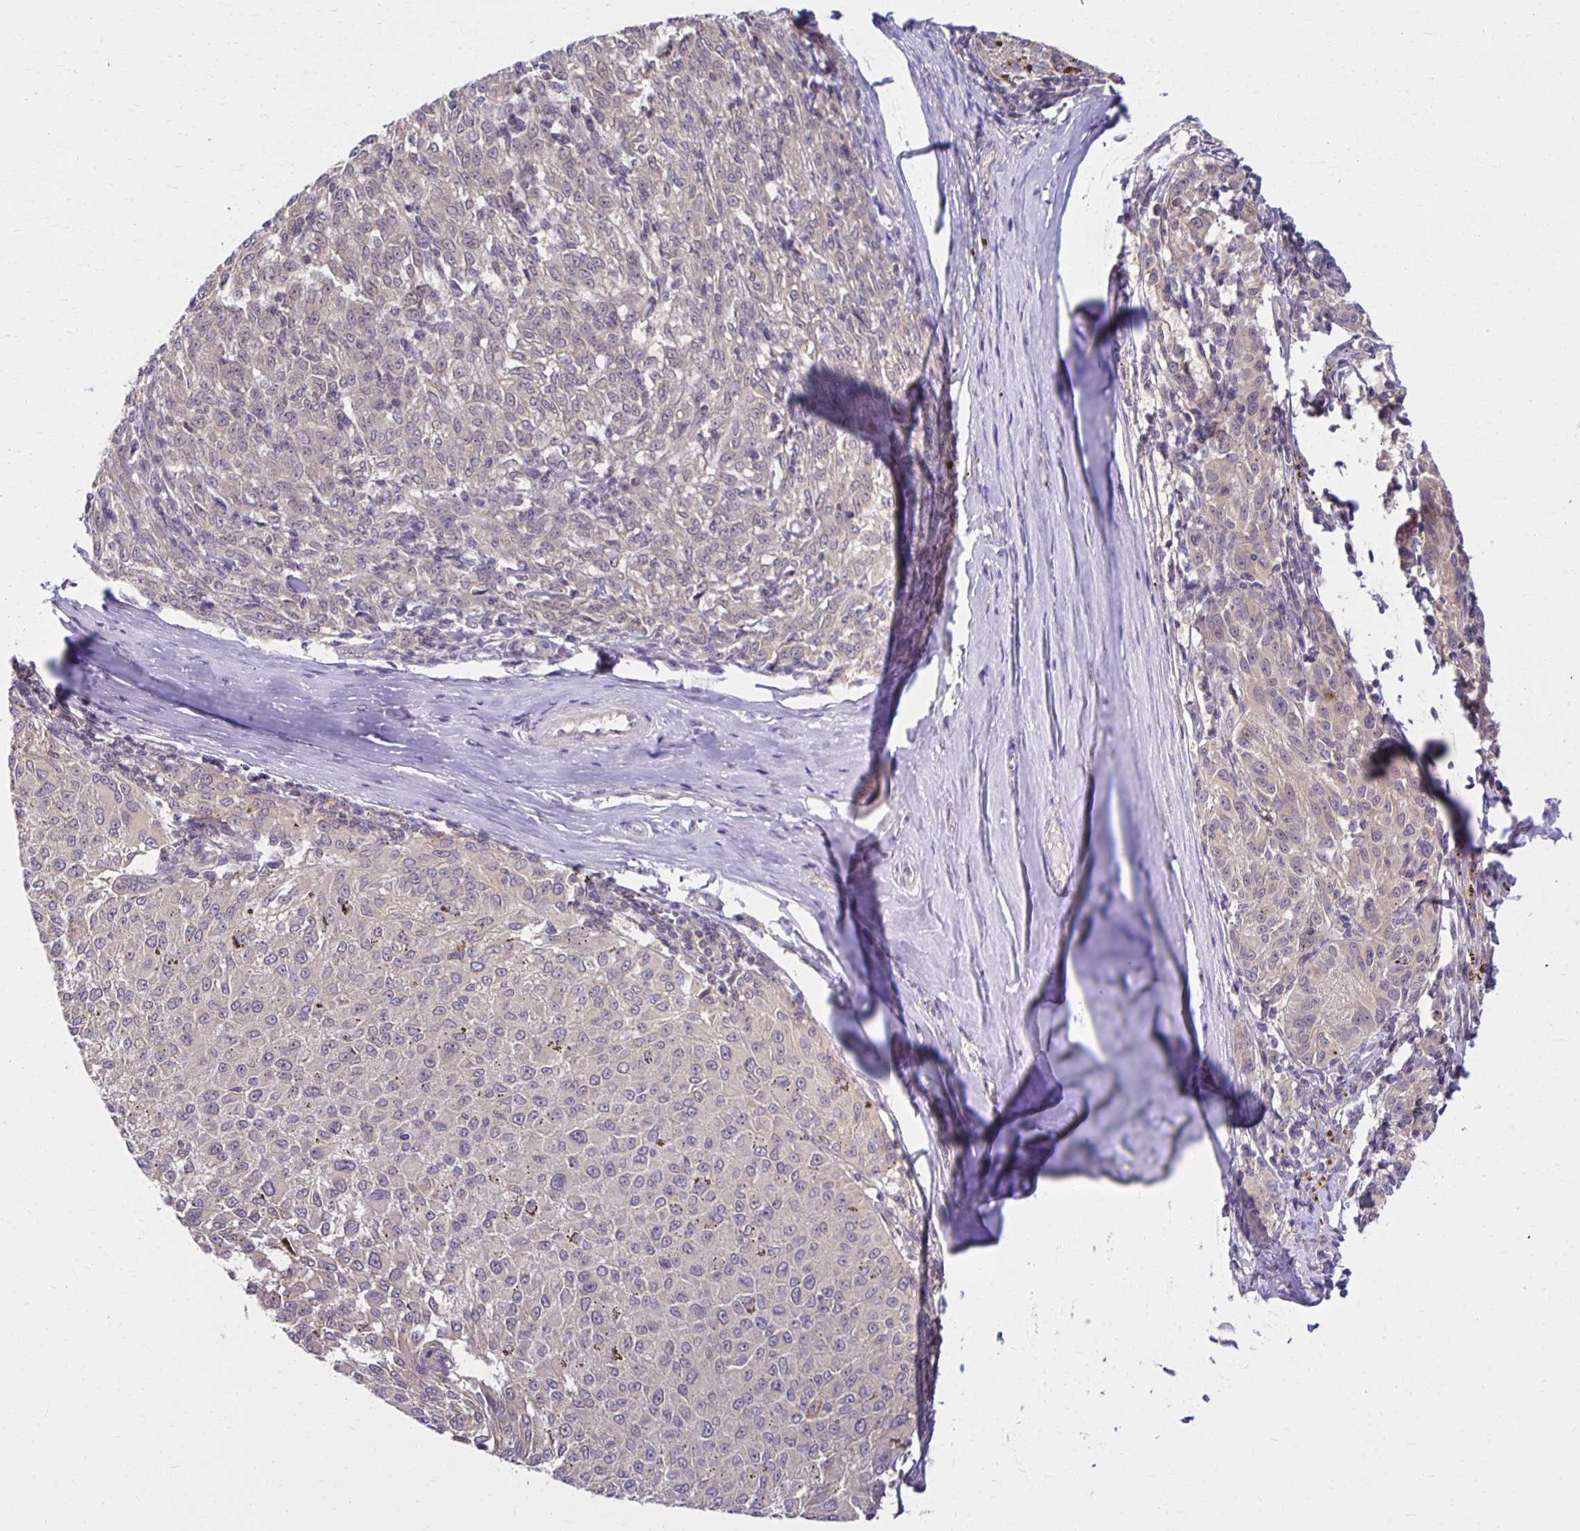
{"staining": {"intensity": "negative", "quantity": "none", "location": "none"}, "tissue": "melanoma", "cell_type": "Tumor cells", "image_type": "cancer", "snomed": [{"axis": "morphology", "description": "Malignant melanoma, NOS"}, {"axis": "topography", "description": "Skin"}], "caption": "Tumor cells are negative for protein expression in human malignant melanoma.", "gene": "MIEN1", "patient": {"sex": "female", "age": 72}}